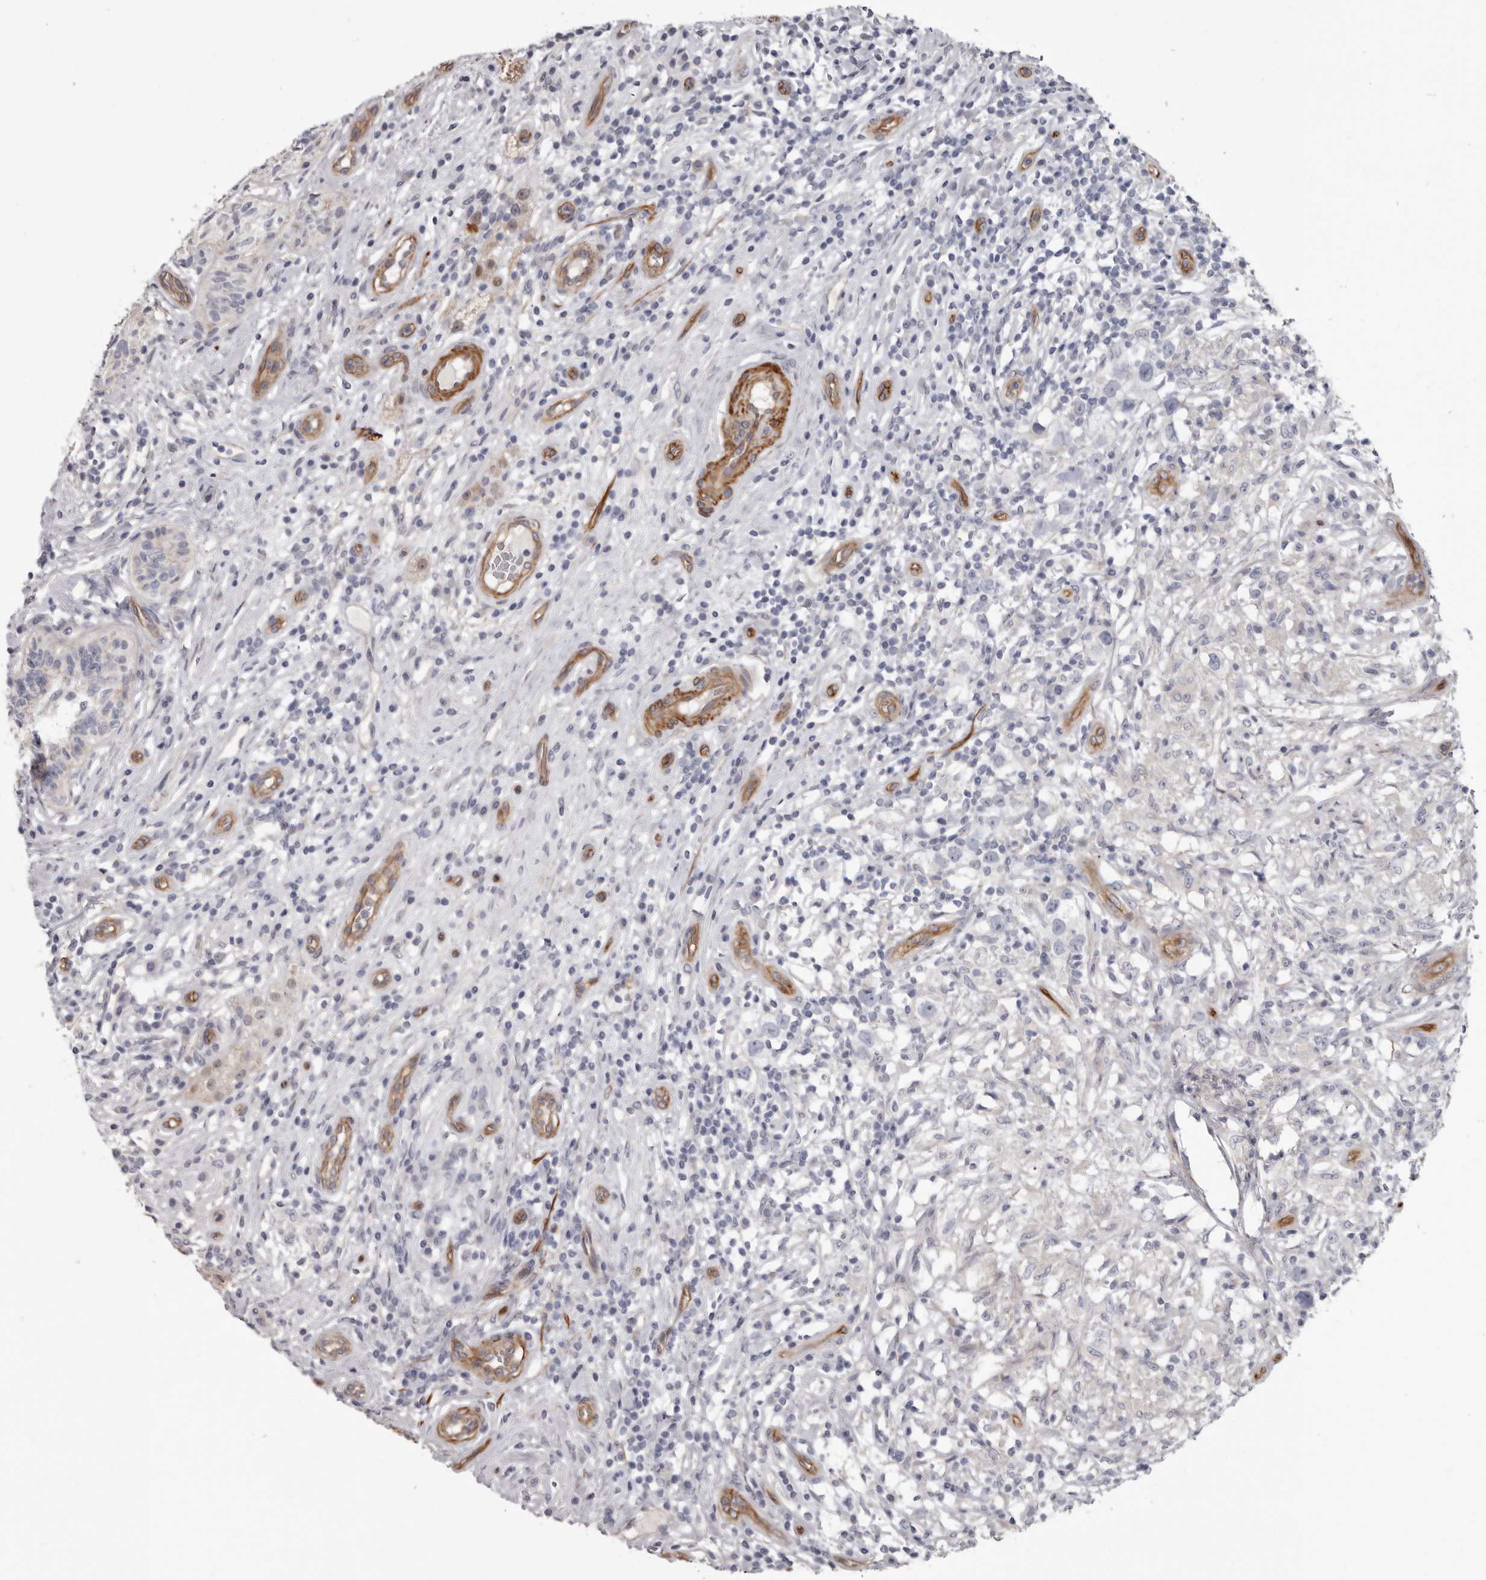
{"staining": {"intensity": "negative", "quantity": "none", "location": "none"}, "tissue": "testis cancer", "cell_type": "Tumor cells", "image_type": "cancer", "snomed": [{"axis": "morphology", "description": "Seminoma, NOS"}, {"axis": "topography", "description": "Testis"}], "caption": "Tumor cells are negative for brown protein staining in seminoma (testis). (Stains: DAB immunohistochemistry (IHC) with hematoxylin counter stain, Microscopy: brightfield microscopy at high magnification).", "gene": "ADGRL4", "patient": {"sex": "male", "age": 49}}